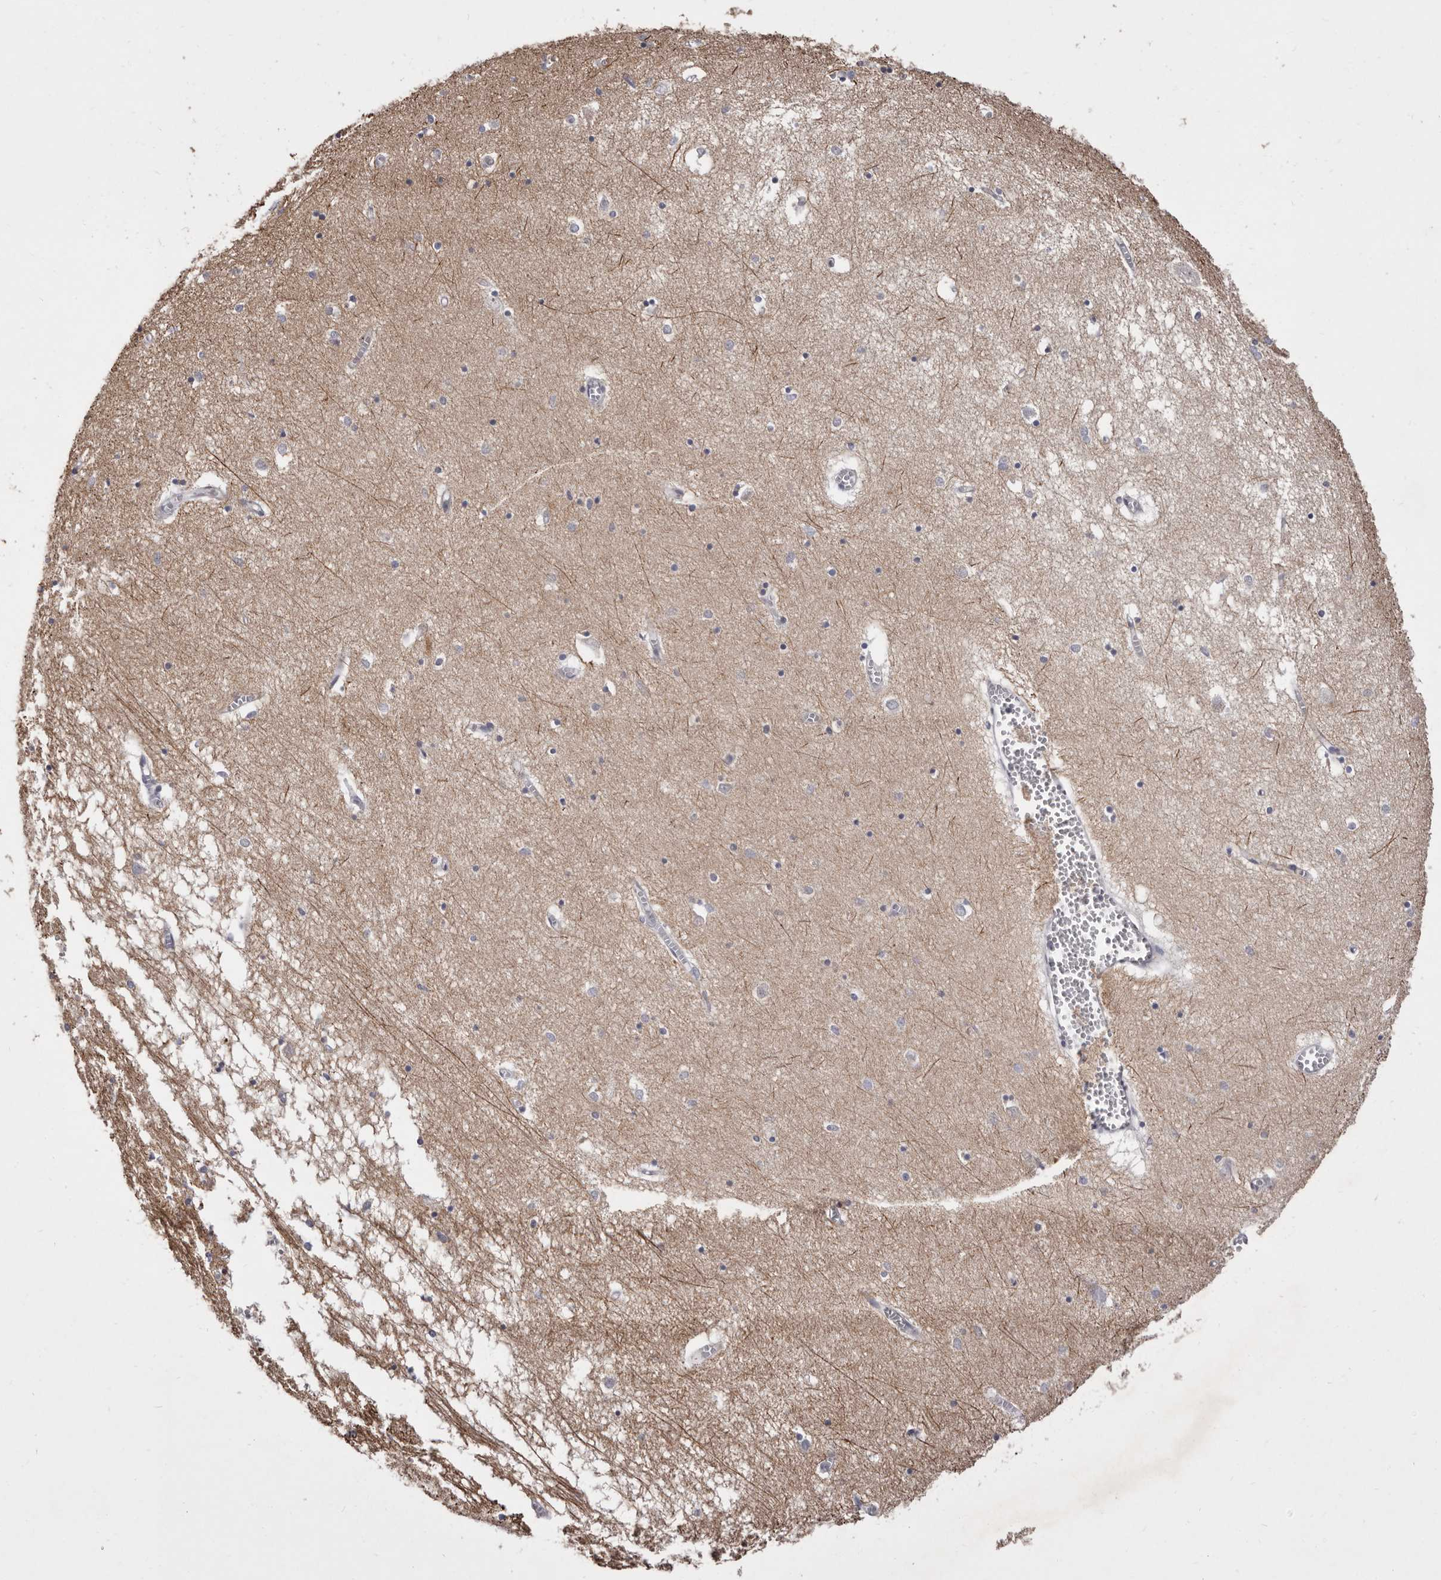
{"staining": {"intensity": "negative", "quantity": "none", "location": "none"}, "tissue": "hippocampus", "cell_type": "Glial cells", "image_type": "normal", "snomed": [{"axis": "morphology", "description": "Normal tissue, NOS"}, {"axis": "topography", "description": "Hippocampus"}], "caption": "Immunohistochemistry histopathology image of benign hippocampus: hippocampus stained with DAB (3,3'-diaminobenzidine) shows no significant protein expression in glial cells.", "gene": "TIMM17B", "patient": {"sex": "male", "age": 70}}